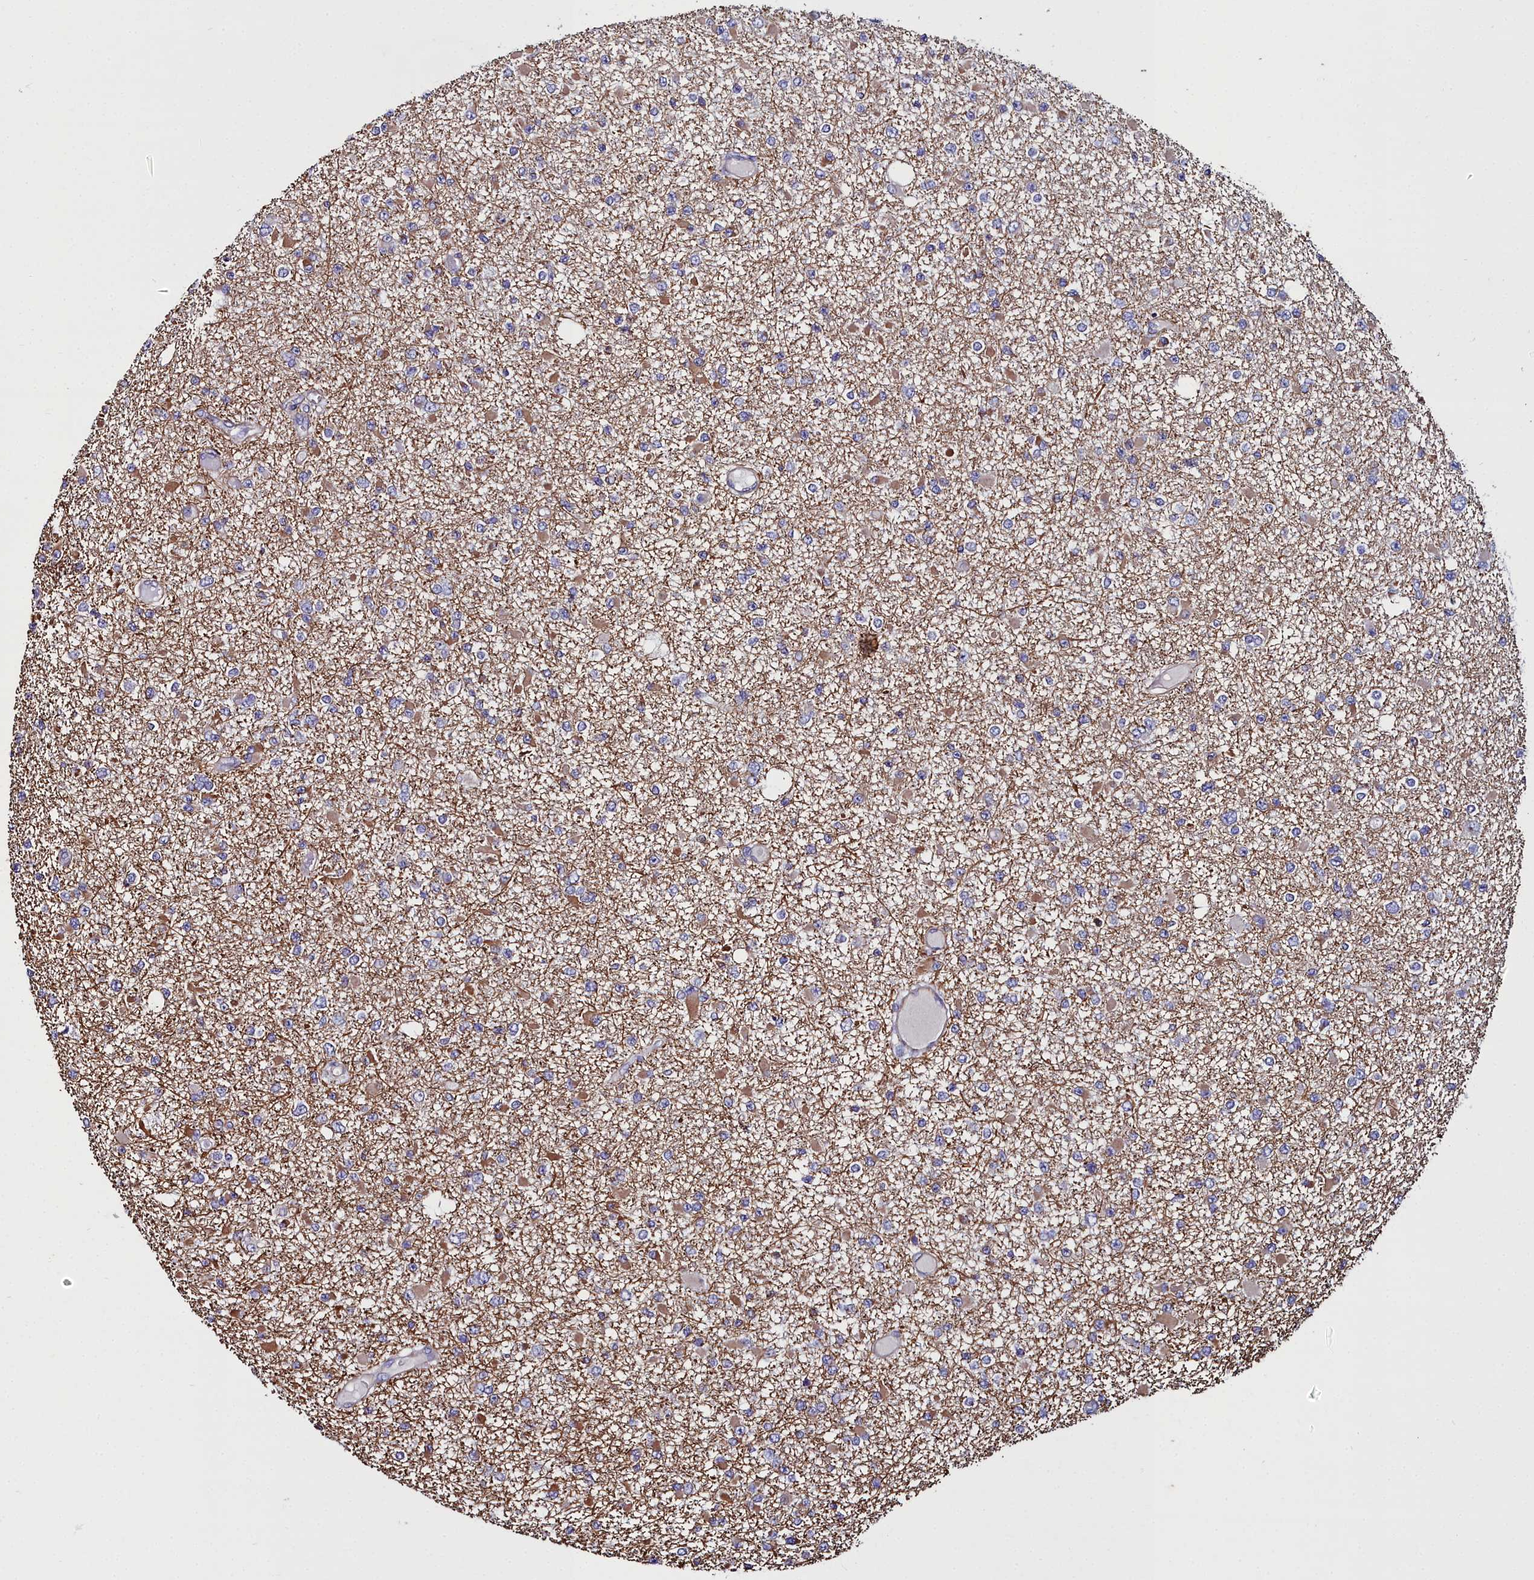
{"staining": {"intensity": "moderate", "quantity": "<25%", "location": "cytoplasmic/membranous"}, "tissue": "glioma", "cell_type": "Tumor cells", "image_type": "cancer", "snomed": [{"axis": "morphology", "description": "Glioma, malignant, Low grade"}, {"axis": "topography", "description": "Brain"}], "caption": "Low-grade glioma (malignant) stained with a brown dye demonstrates moderate cytoplasmic/membranous positive expression in approximately <25% of tumor cells.", "gene": "FADS3", "patient": {"sex": "female", "age": 22}}